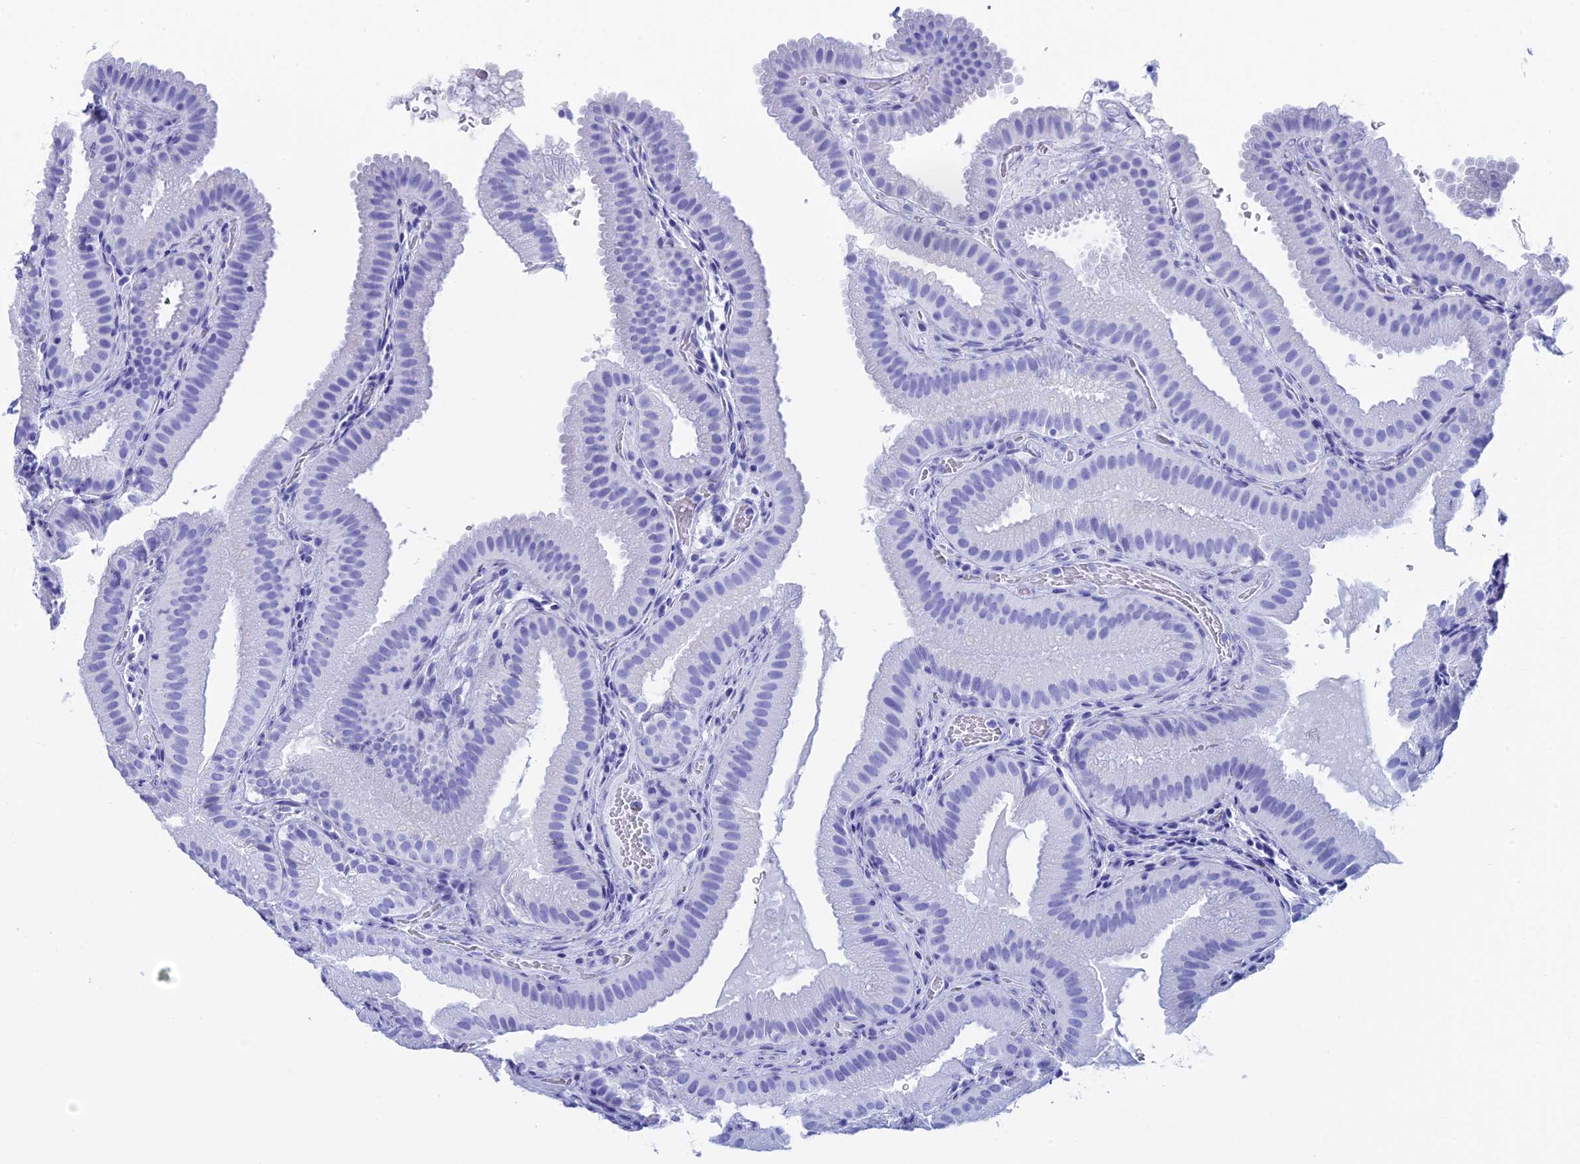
{"staining": {"intensity": "negative", "quantity": "none", "location": "none"}, "tissue": "gallbladder", "cell_type": "Glandular cells", "image_type": "normal", "snomed": [{"axis": "morphology", "description": "Normal tissue, NOS"}, {"axis": "topography", "description": "Gallbladder"}], "caption": "Protein analysis of normal gallbladder displays no significant positivity in glandular cells. (DAB IHC, high magnification).", "gene": "TEX101", "patient": {"sex": "female", "age": 30}}